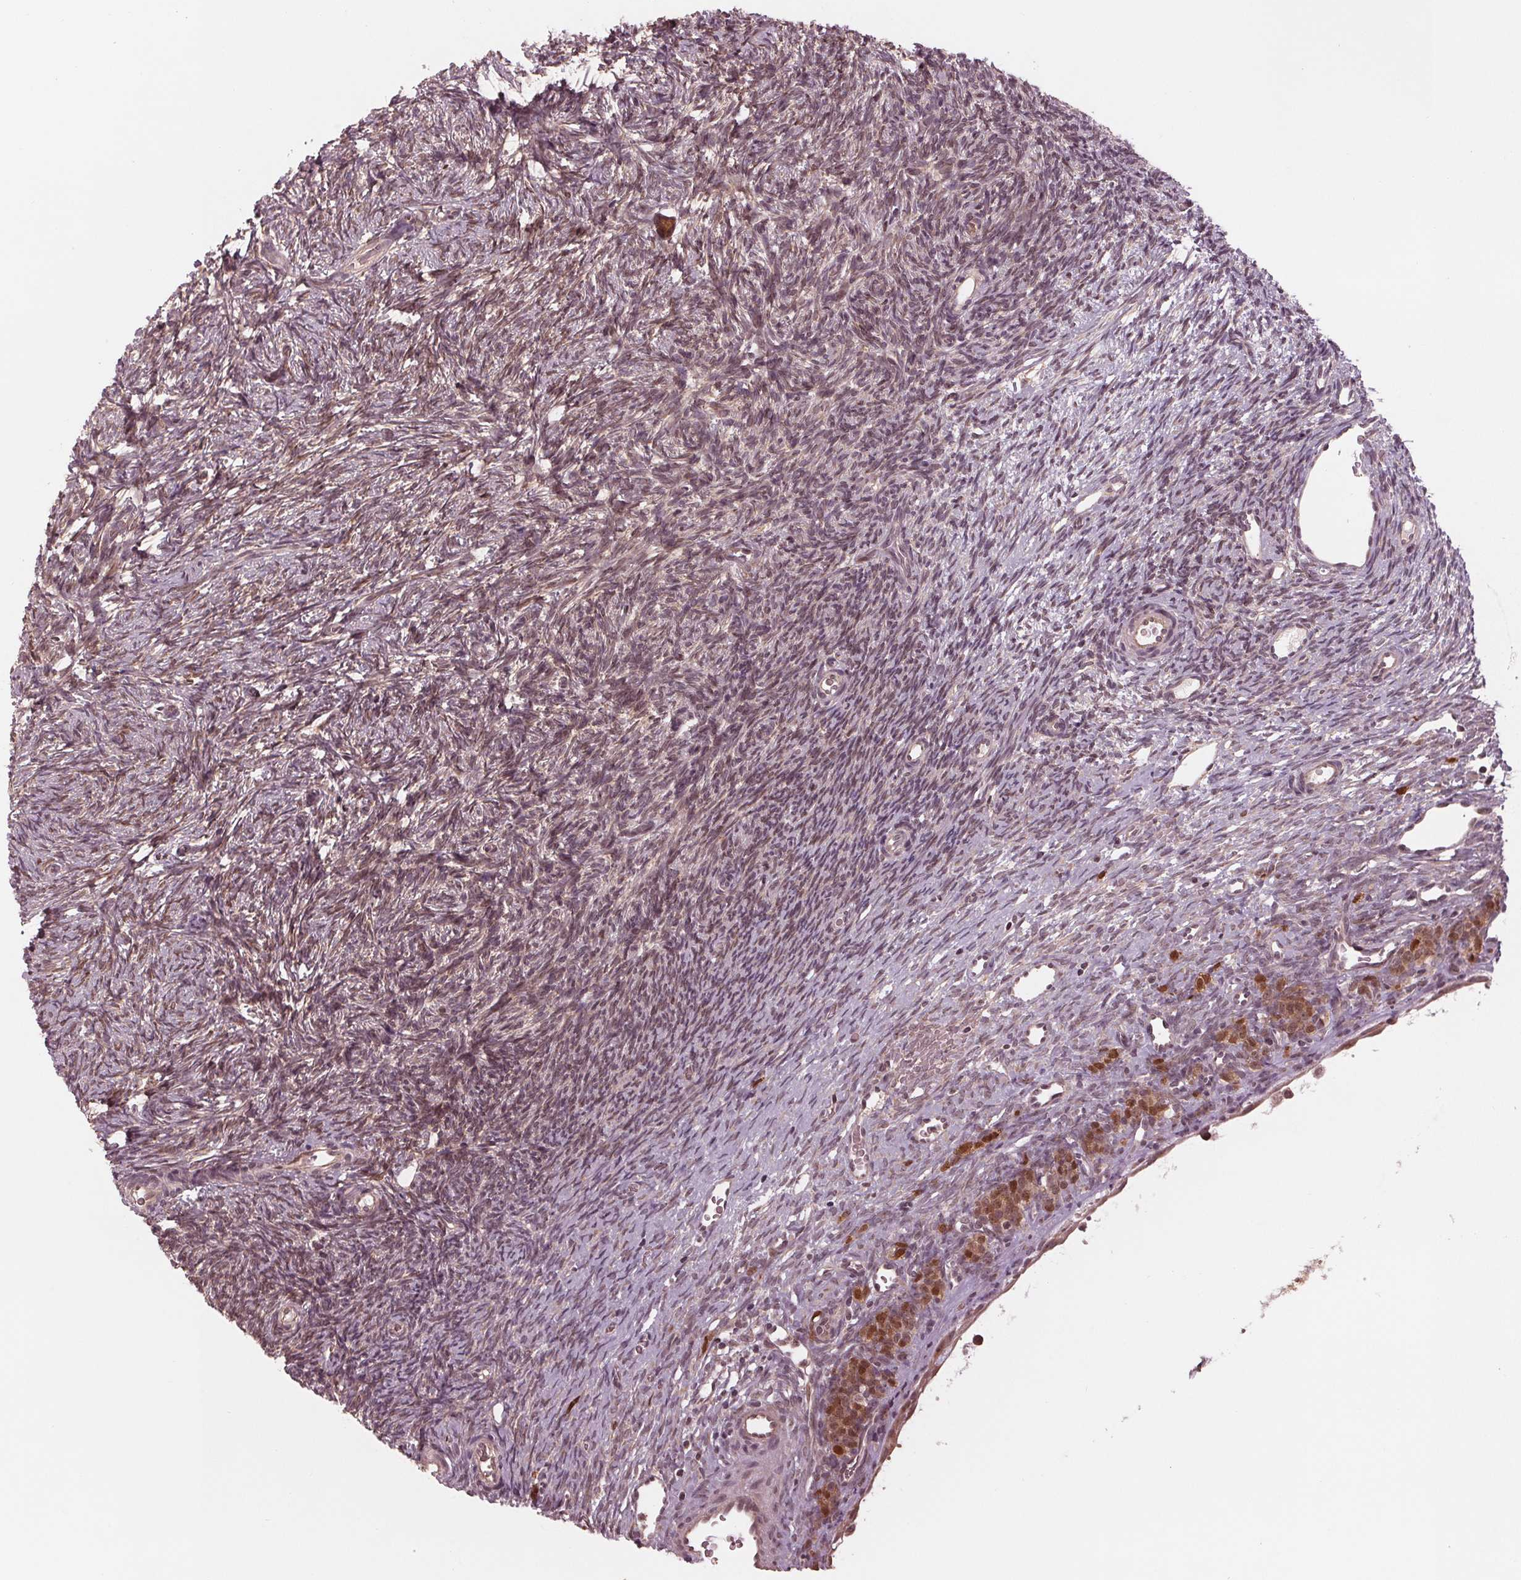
{"staining": {"intensity": "moderate", "quantity": ">75%", "location": "nuclear"}, "tissue": "ovary", "cell_type": "Follicle cells", "image_type": "normal", "snomed": [{"axis": "morphology", "description": "Normal tissue, NOS"}, {"axis": "topography", "description": "Ovary"}], "caption": "Immunohistochemistry (IHC) staining of normal ovary, which reveals medium levels of moderate nuclear staining in about >75% of follicle cells indicating moderate nuclear protein positivity. The staining was performed using DAB (3,3'-diaminobenzidine) (brown) for protein detection and nuclei were counterstained in hematoxylin (blue).", "gene": "ZNF471", "patient": {"sex": "female", "age": 34}}